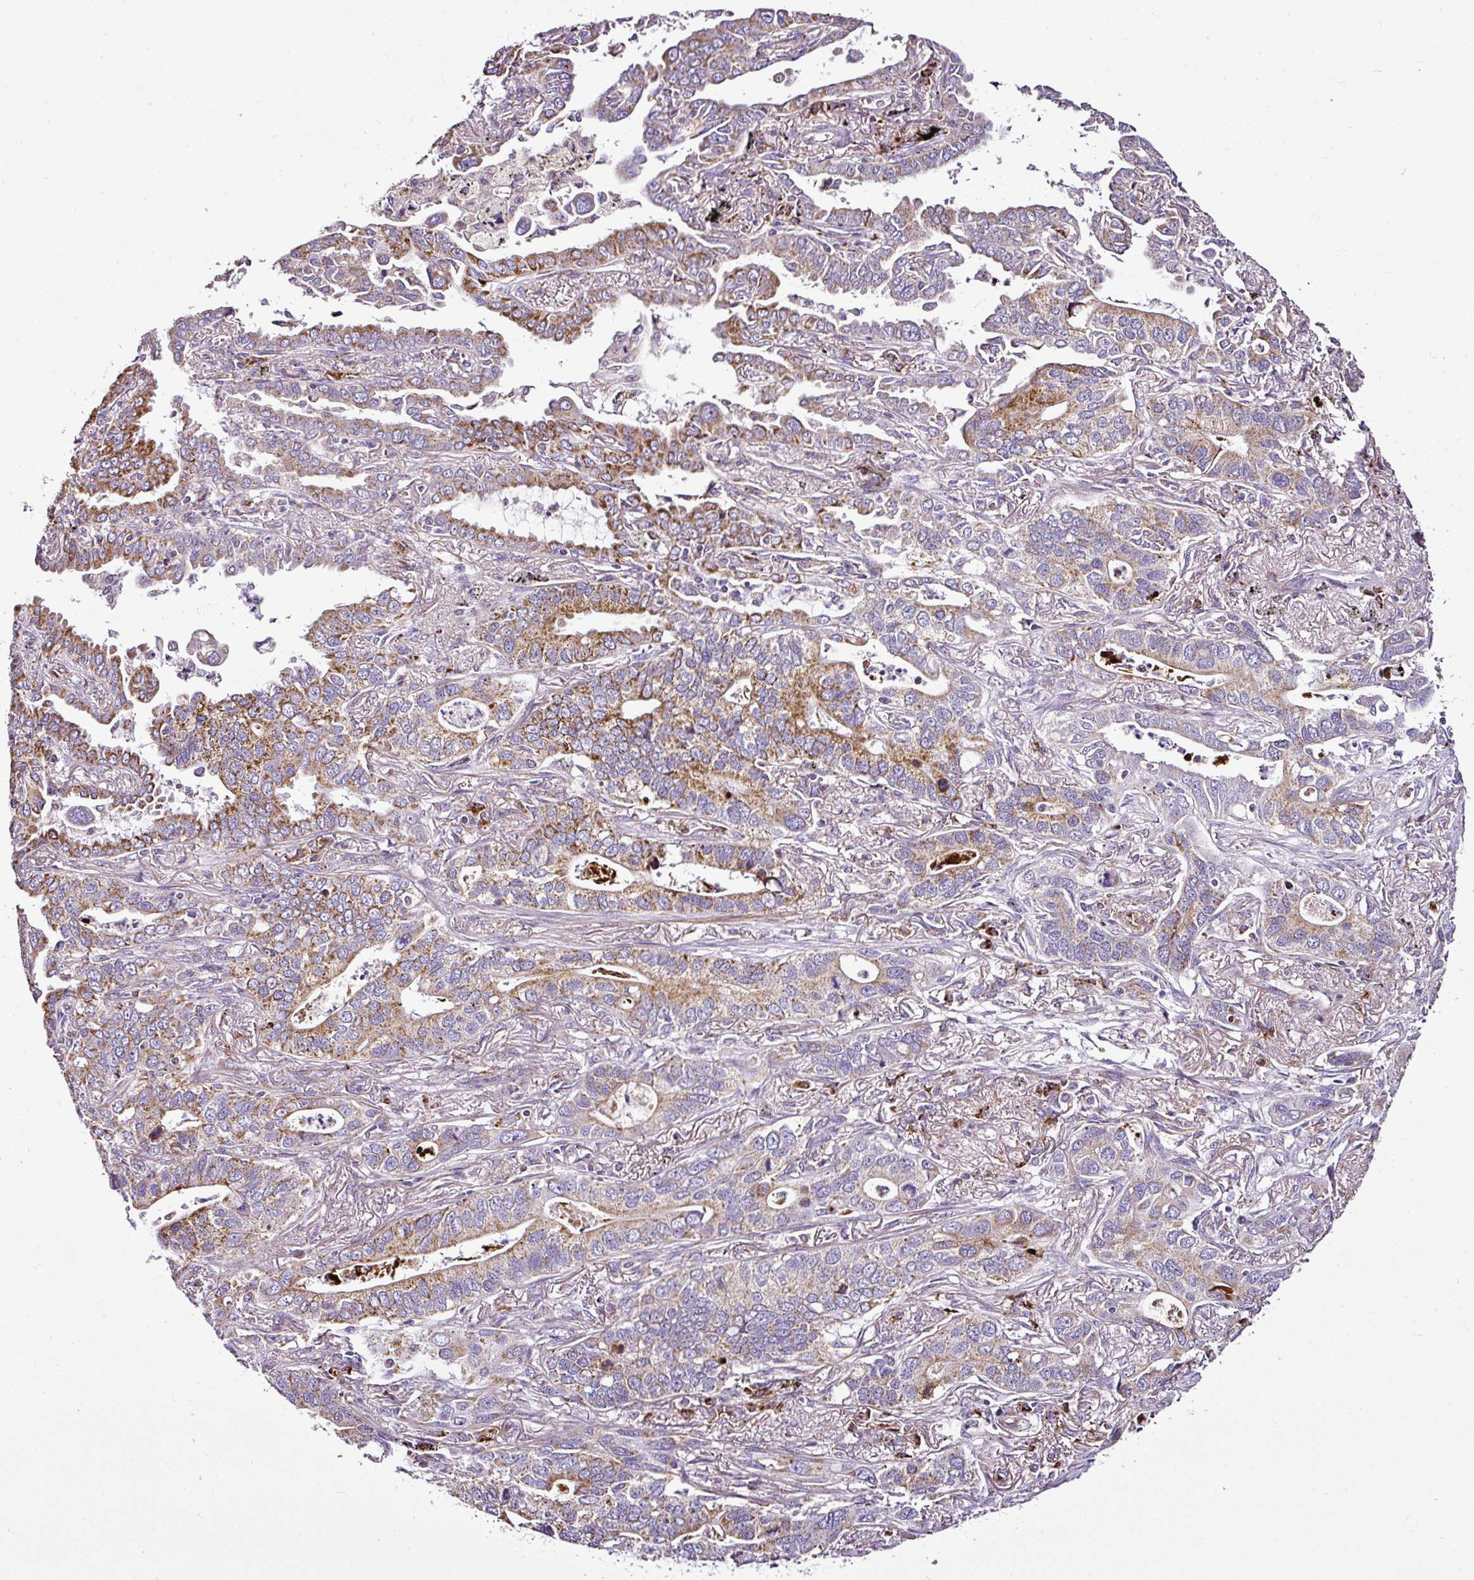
{"staining": {"intensity": "moderate", "quantity": ">75%", "location": "cytoplasmic/membranous"}, "tissue": "lung cancer", "cell_type": "Tumor cells", "image_type": "cancer", "snomed": [{"axis": "morphology", "description": "Adenocarcinoma, NOS"}, {"axis": "topography", "description": "Lung"}], "caption": "An immunohistochemistry image of neoplastic tissue is shown. Protein staining in brown shows moderate cytoplasmic/membranous positivity in lung adenocarcinoma within tumor cells.", "gene": "DPAGT1", "patient": {"sex": "male", "age": 67}}